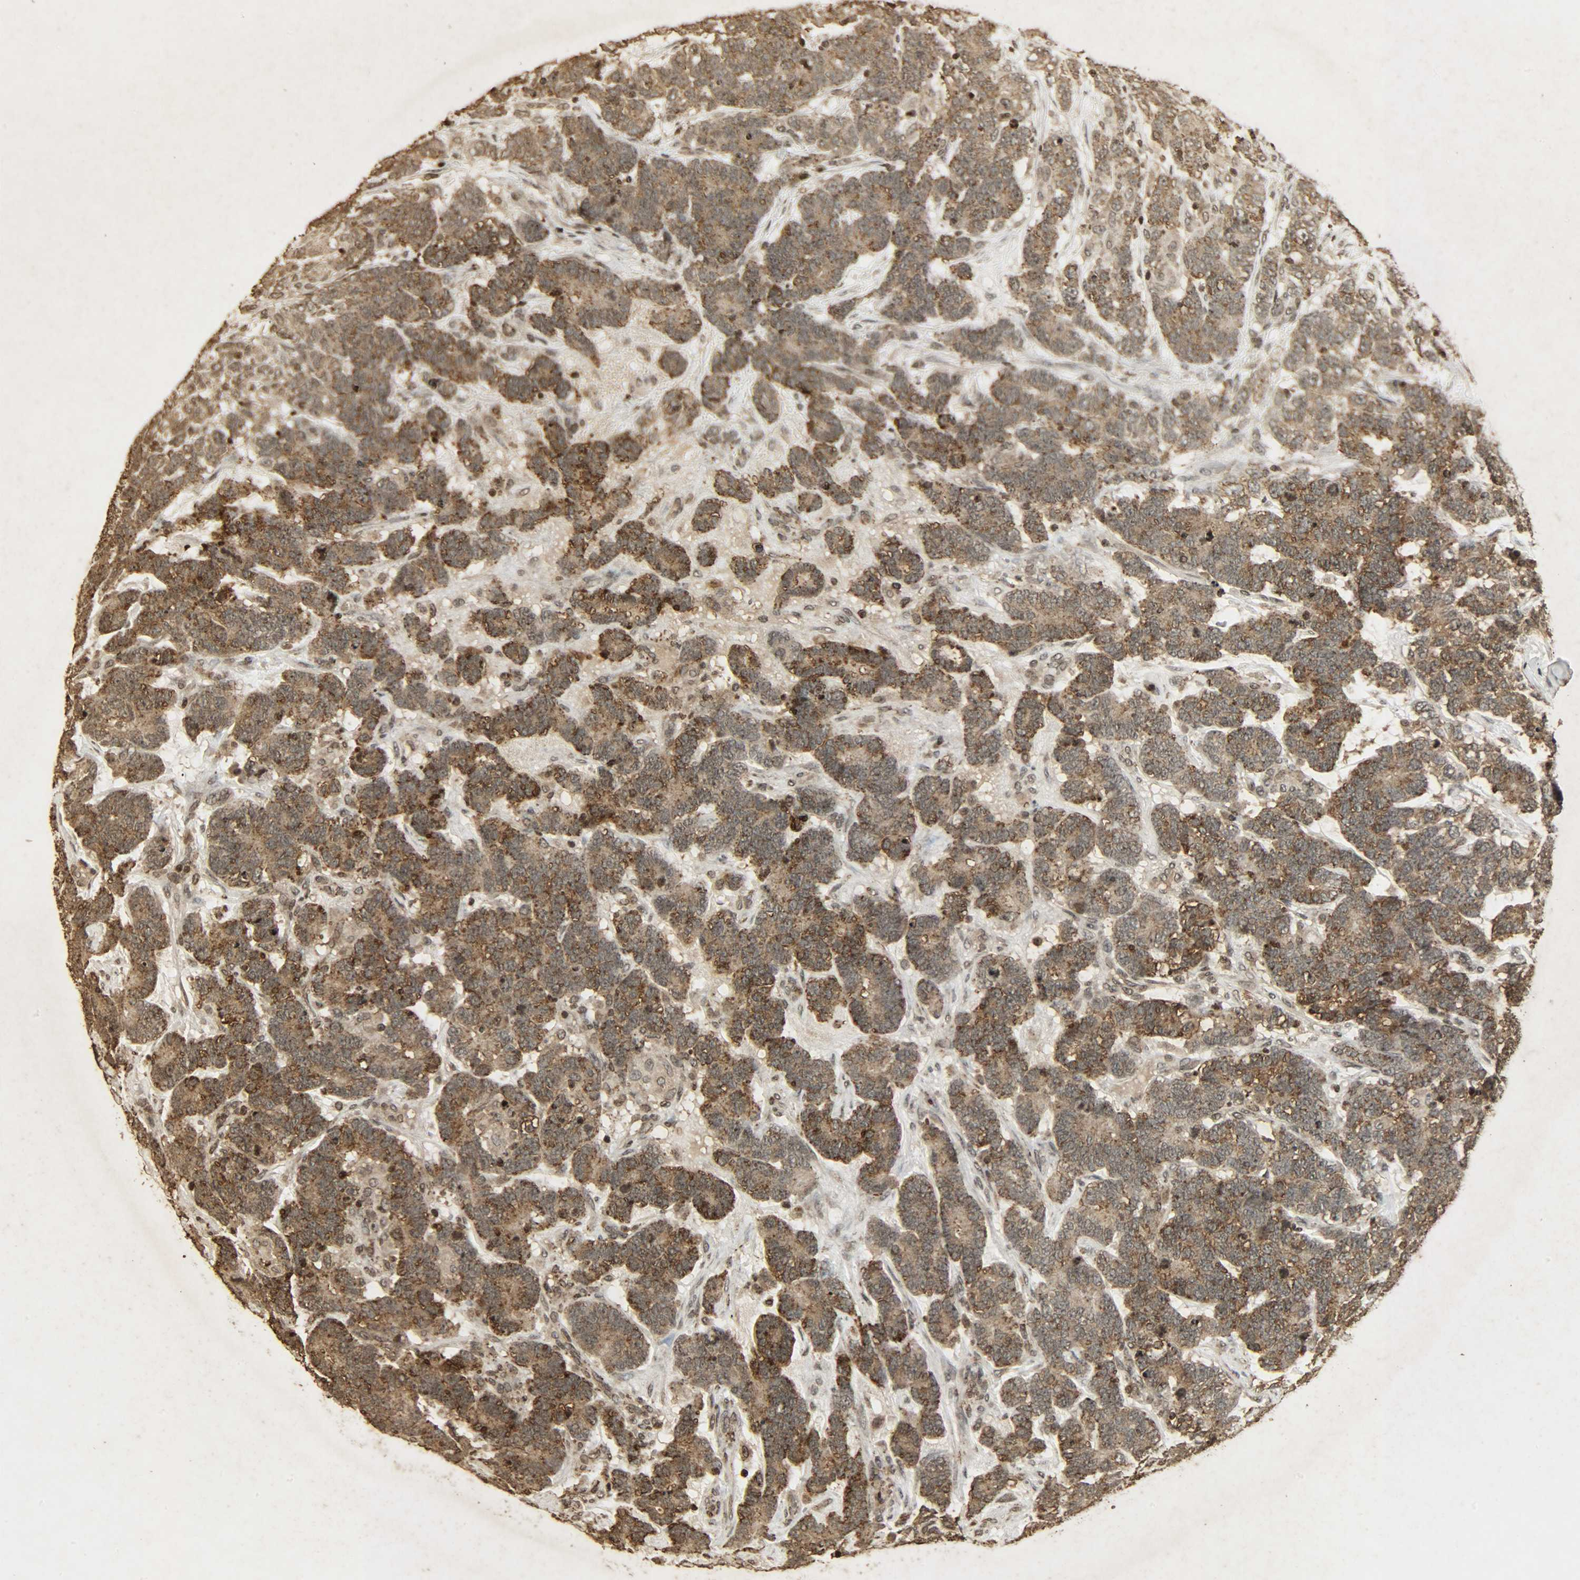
{"staining": {"intensity": "moderate", "quantity": ">75%", "location": "cytoplasmic/membranous,nuclear"}, "tissue": "testis cancer", "cell_type": "Tumor cells", "image_type": "cancer", "snomed": [{"axis": "morphology", "description": "Carcinoma, Embryonal, NOS"}, {"axis": "topography", "description": "Testis"}], "caption": "Moderate cytoplasmic/membranous and nuclear protein positivity is identified in approximately >75% of tumor cells in testis cancer. The protein of interest is stained brown, and the nuclei are stained in blue (DAB IHC with brightfield microscopy, high magnification).", "gene": "PPP3R1", "patient": {"sex": "male", "age": 26}}